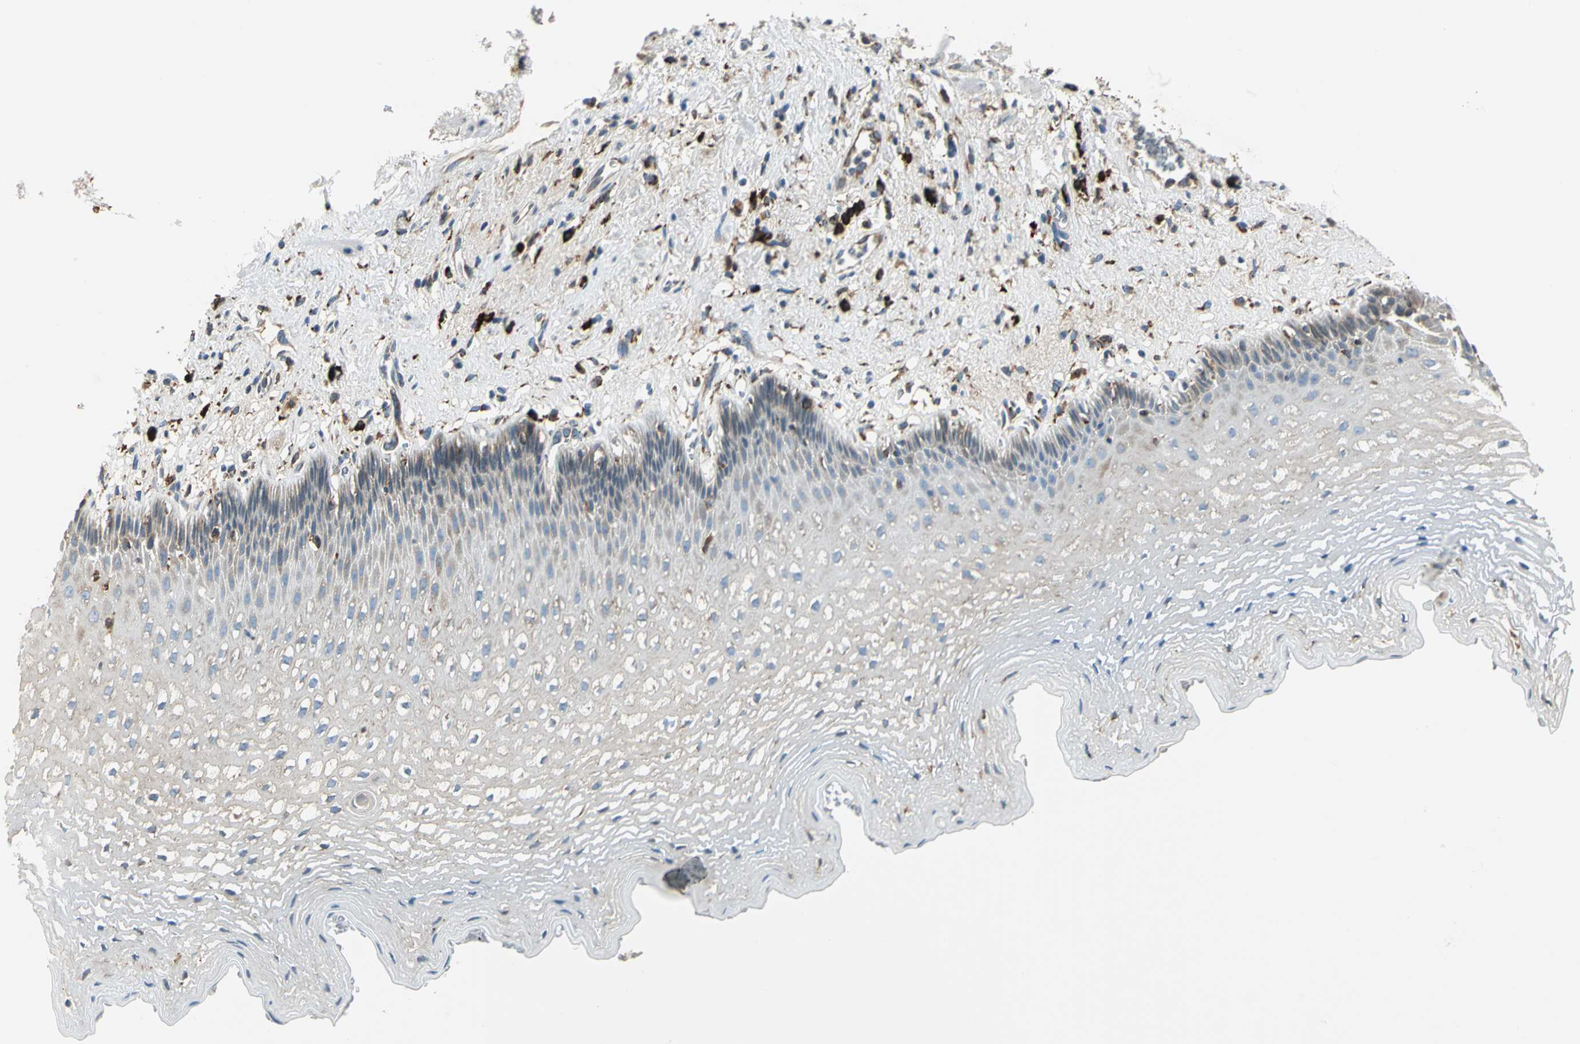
{"staining": {"intensity": "weak", "quantity": "<25%", "location": "cytoplasmic/membranous"}, "tissue": "esophagus", "cell_type": "Squamous epithelial cells", "image_type": "normal", "snomed": [{"axis": "morphology", "description": "Normal tissue, NOS"}, {"axis": "topography", "description": "Esophagus"}], "caption": "Immunohistochemistry of normal esophagus exhibits no positivity in squamous epithelial cells. Nuclei are stained in blue.", "gene": "PDIA4", "patient": {"sex": "female", "age": 70}}